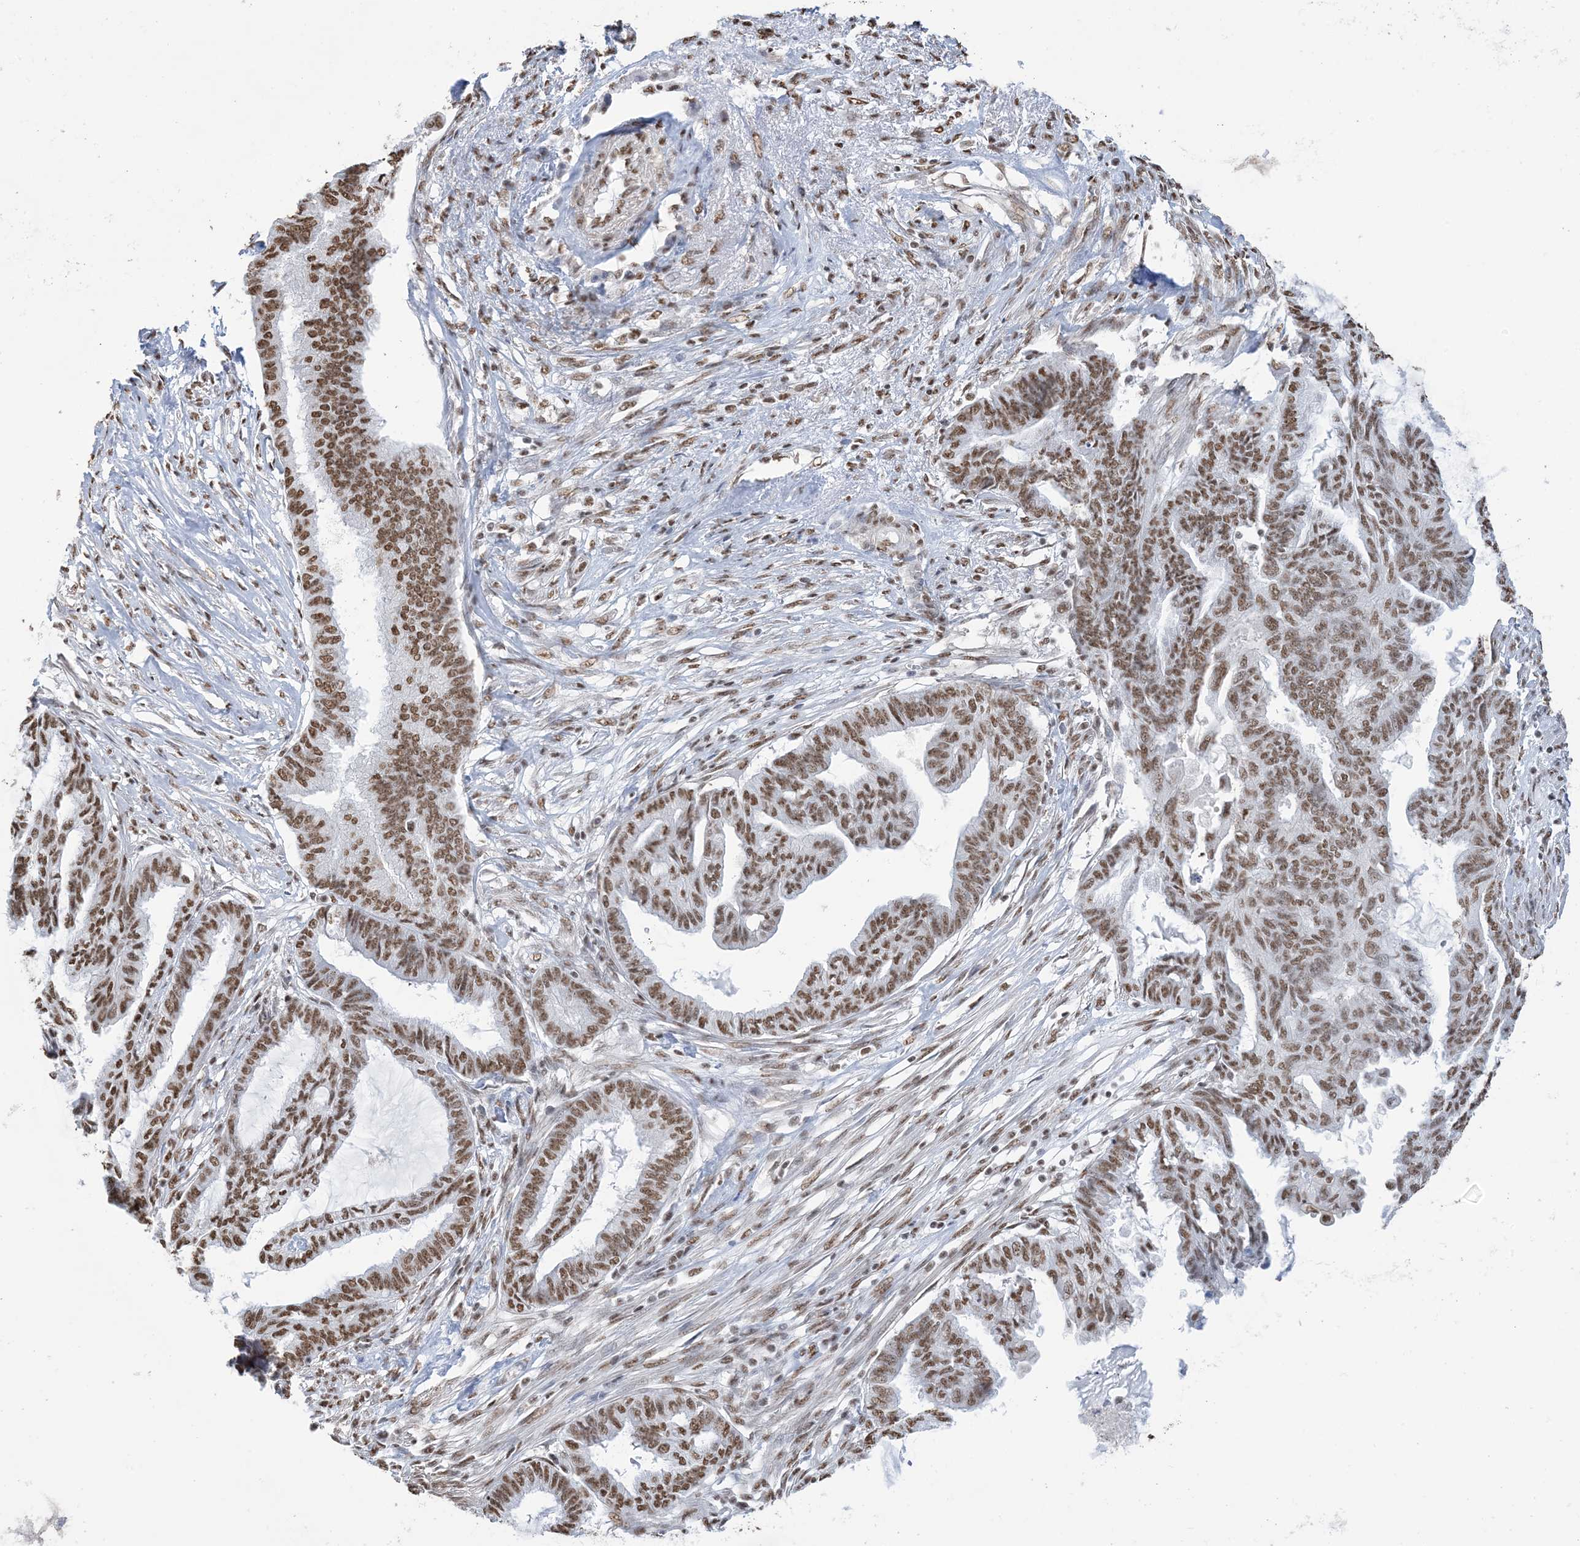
{"staining": {"intensity": "strong", "quantity": ">75%", "location": "nuclear"}, "tissue": "endometrial cancer", "cell_type": "Tumor cells", "image_type": "cancer", "snomed": [{"axis": "morphology", "description": "Adenocarcinoma, NOS"}, {"axis": "topography", "description": "Endometrium"}], "caption": "Protein staining of endometrial cancer tissue shows strong nuclear expression in approximately >75% of tumor cells.", "gene": "ZNF792", "patient": {"sex": "female", "age": 86}}